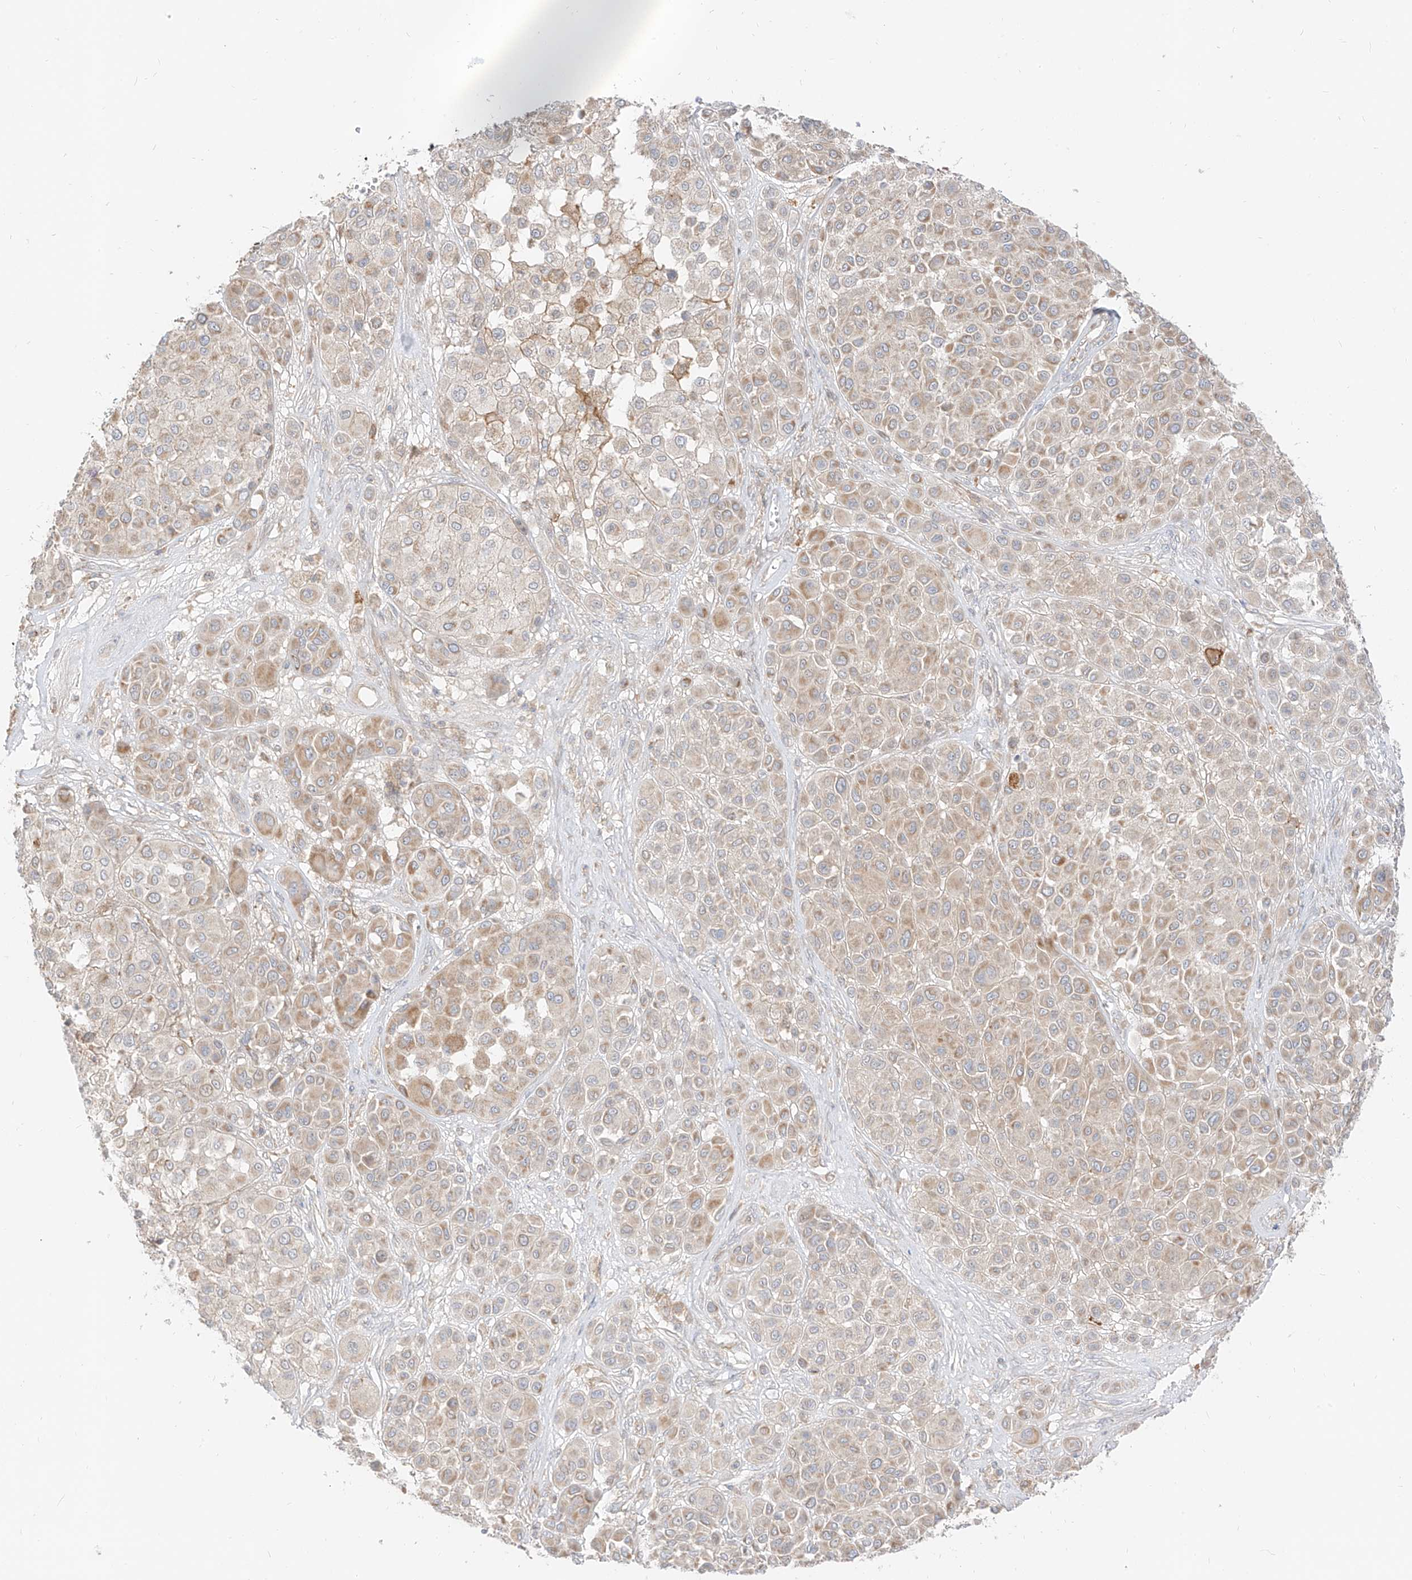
{"staining": {"intensity": "weak", "quantity": ">75%", "location": "cytoplasmic/membranous"}, "tissue": "melanoma", "cell_type": "Tumor cells", "image_type": "cancer", "snomed": [{"axis": "morphology", "description": "Malignant melanoma, Metastatic site"}, {"axis": "topography", "description": "Soft tissue"}], "caption": "Melanoma stained with IHC reveals weak cytoplasmic/membranous positivity in approximately >75% of tumor cells.", "gene": "ZIM3", "patient": {"sex": "male", "age": 41}}